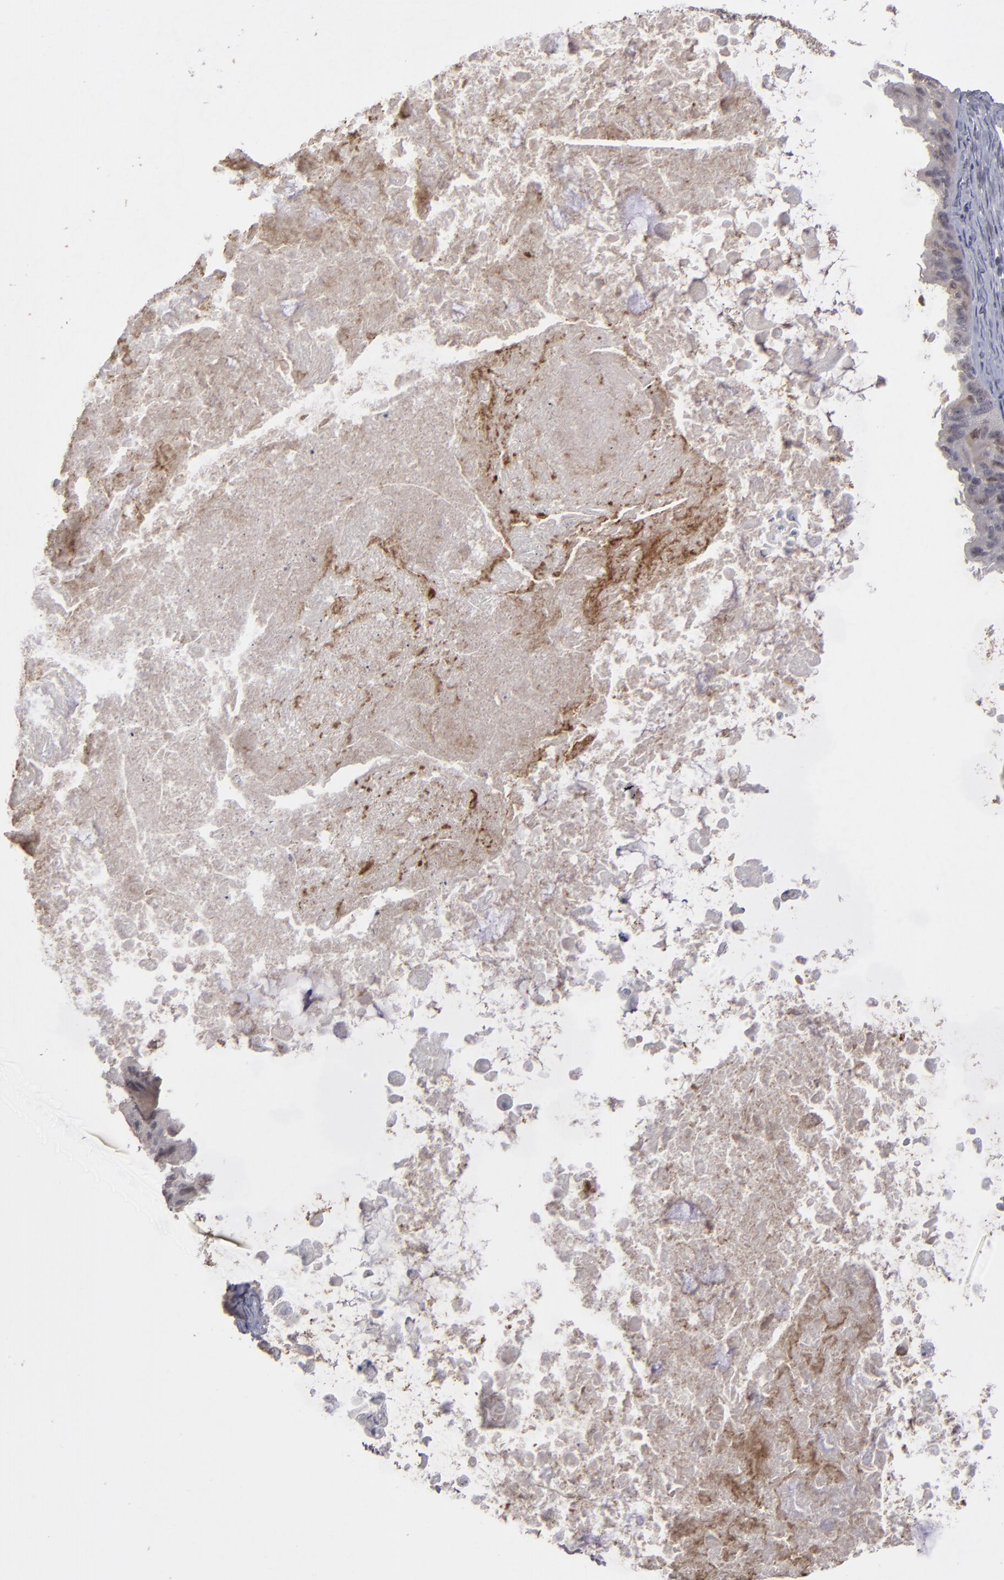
{"staining": {"intensity": "weak", "quantity": ">75%", "location": "cytoplasmic/membranous"}, "tissue": "ovarian cancer", "cell_type": "Tumor cells", "image_type": "cancer", "snomed": [{"axis": "morphology", "description": "Cystadenocarcinoma, mucinous, NOS"}, {"axis": "topography", "description": "Ovary"}], "caption": "Human ovarian cancer (mucinous cystadenocarcinoma) stained with a protein marker demonstrates weak staining in tumor cells.", "gene": "TYMS", "patient": {"sex": "female", "age": 37}}